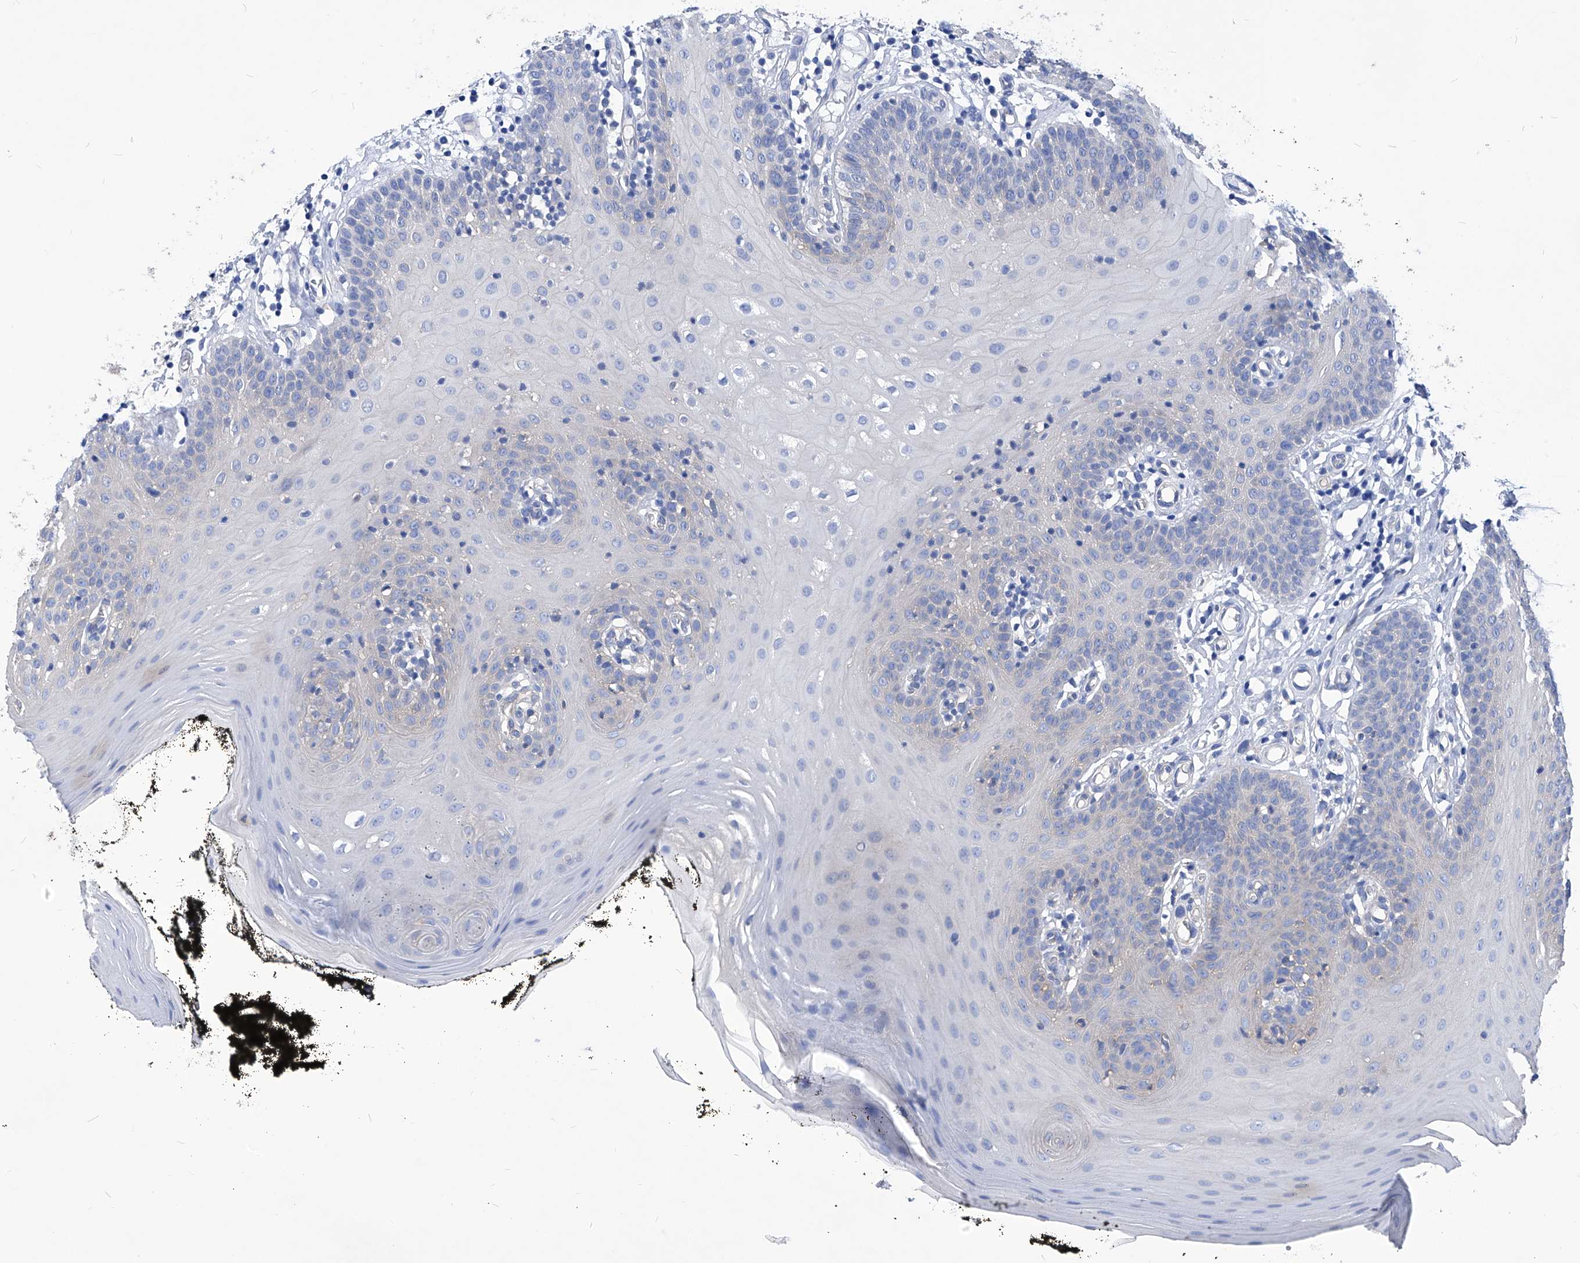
{"staining": {"intensity": "negative", "quantity": "none", "location": "none"}, "tissue": "oral mucosa", "cell_type": "Squamous epithelial cells", "image_type": "normal", "snomed": [{"axis": "morphology", "description": "Normal tissue, NOS"}, {"axis": "topography", "description": "Oral tissue"}], "caption": "High power microscopy image of an immunohistochemistry (IHC) image of unremarkable oral mucosa, revealing no significant staining in squamous epithelial cells.", "gene": "XPNPEP1", "patient": {"sex": "male", "age": 74}}